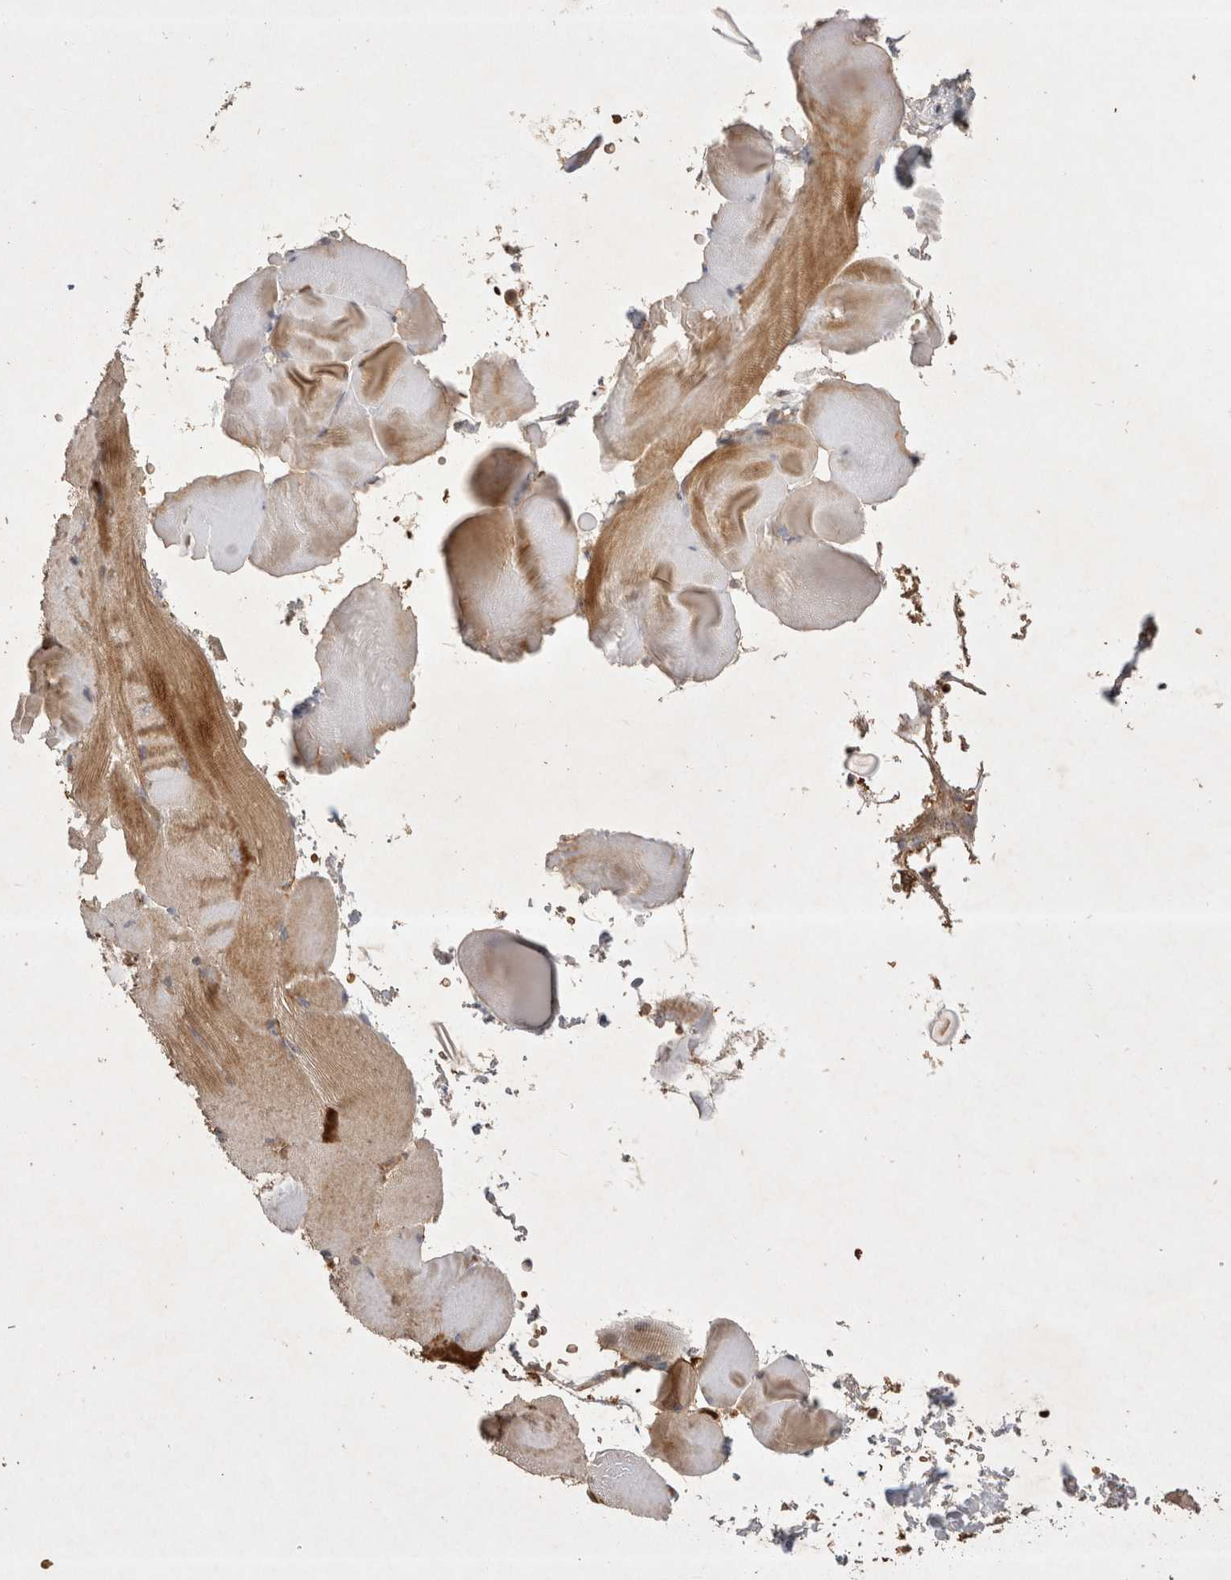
{"staining": {"intensity": "moderate", "quantity": "25%-75%", "location": "cytoplasmic/membranous"}, "tissue": "skeletal muscle", "cell_type": "Myocytes", "image_type": "normal", "snomed": [{"axis": "morphology", "description": "Normal tissue, NOS"}, {"axis": "topography", "description": "Skeletal muscle"}, {"axis": "topography", "description": "Parathyroid gland"}], "caption": "IHC micrograph of benign skeletal muscle stained for a protein (brown), which exhibits medium levels of moderate cytoplasmic/membranous staining in approximately 25%-75% of myocytes.", "gene": "FAM221A", "patient": {"sex": "female", "age": 37}}